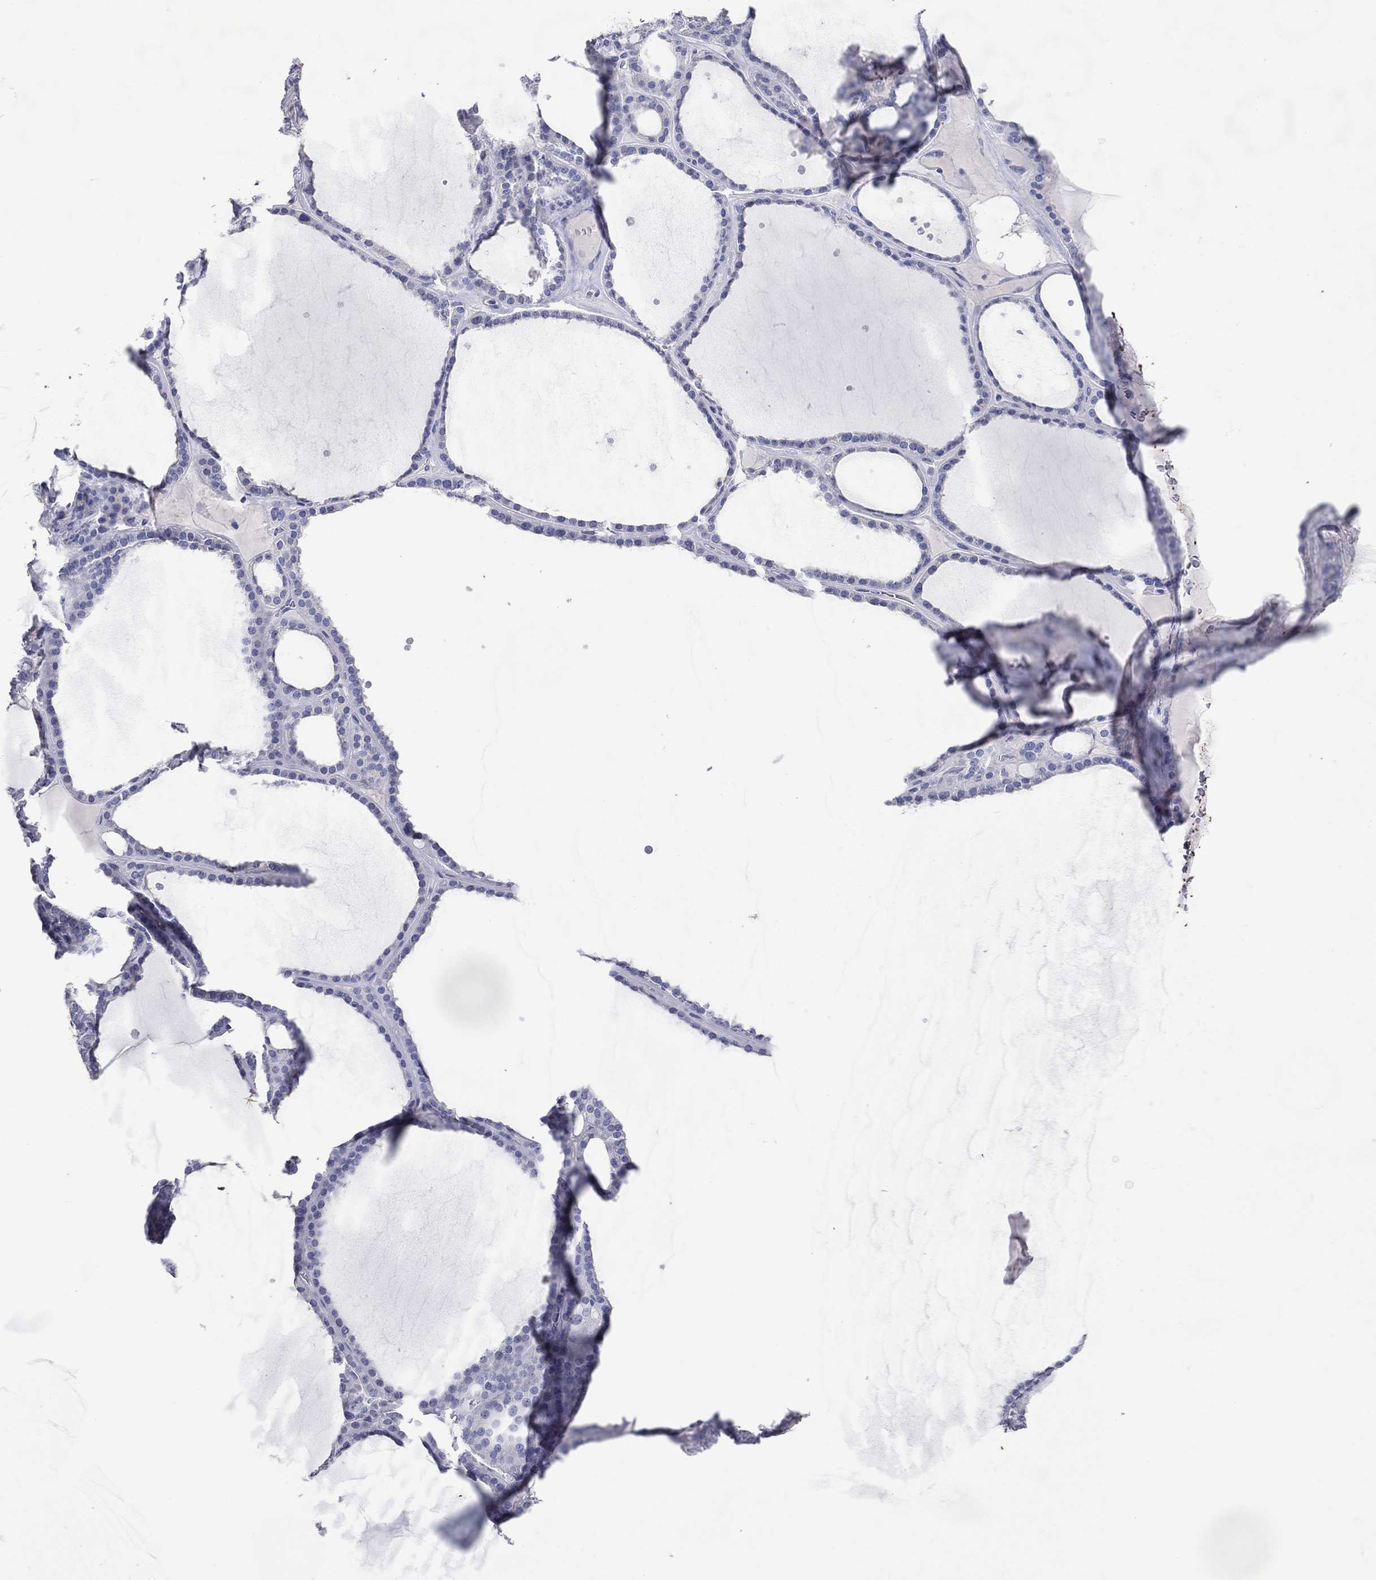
{"staining": {"intensity": "negative", "quantity": "none", "location": "none"}, "tissue": "thyroid gland", "cell_type": "Glandular cells", "image_type": "normal", "snomed": [{"axis": "morphology", "description": "Normal tissue, NOS"}, {"axis": "topography", "description": "Thyroid gland"}], "caption": "The image displays no staining of glandular cells in benign thyroid gland. (Stains: DAB immunohistochemistry with hematoxylin counter stain, Microscopy: brightfield microscopy at high magnification).", "gene": "DNAH6", "patient": {"sex": "male", "age": 63}}